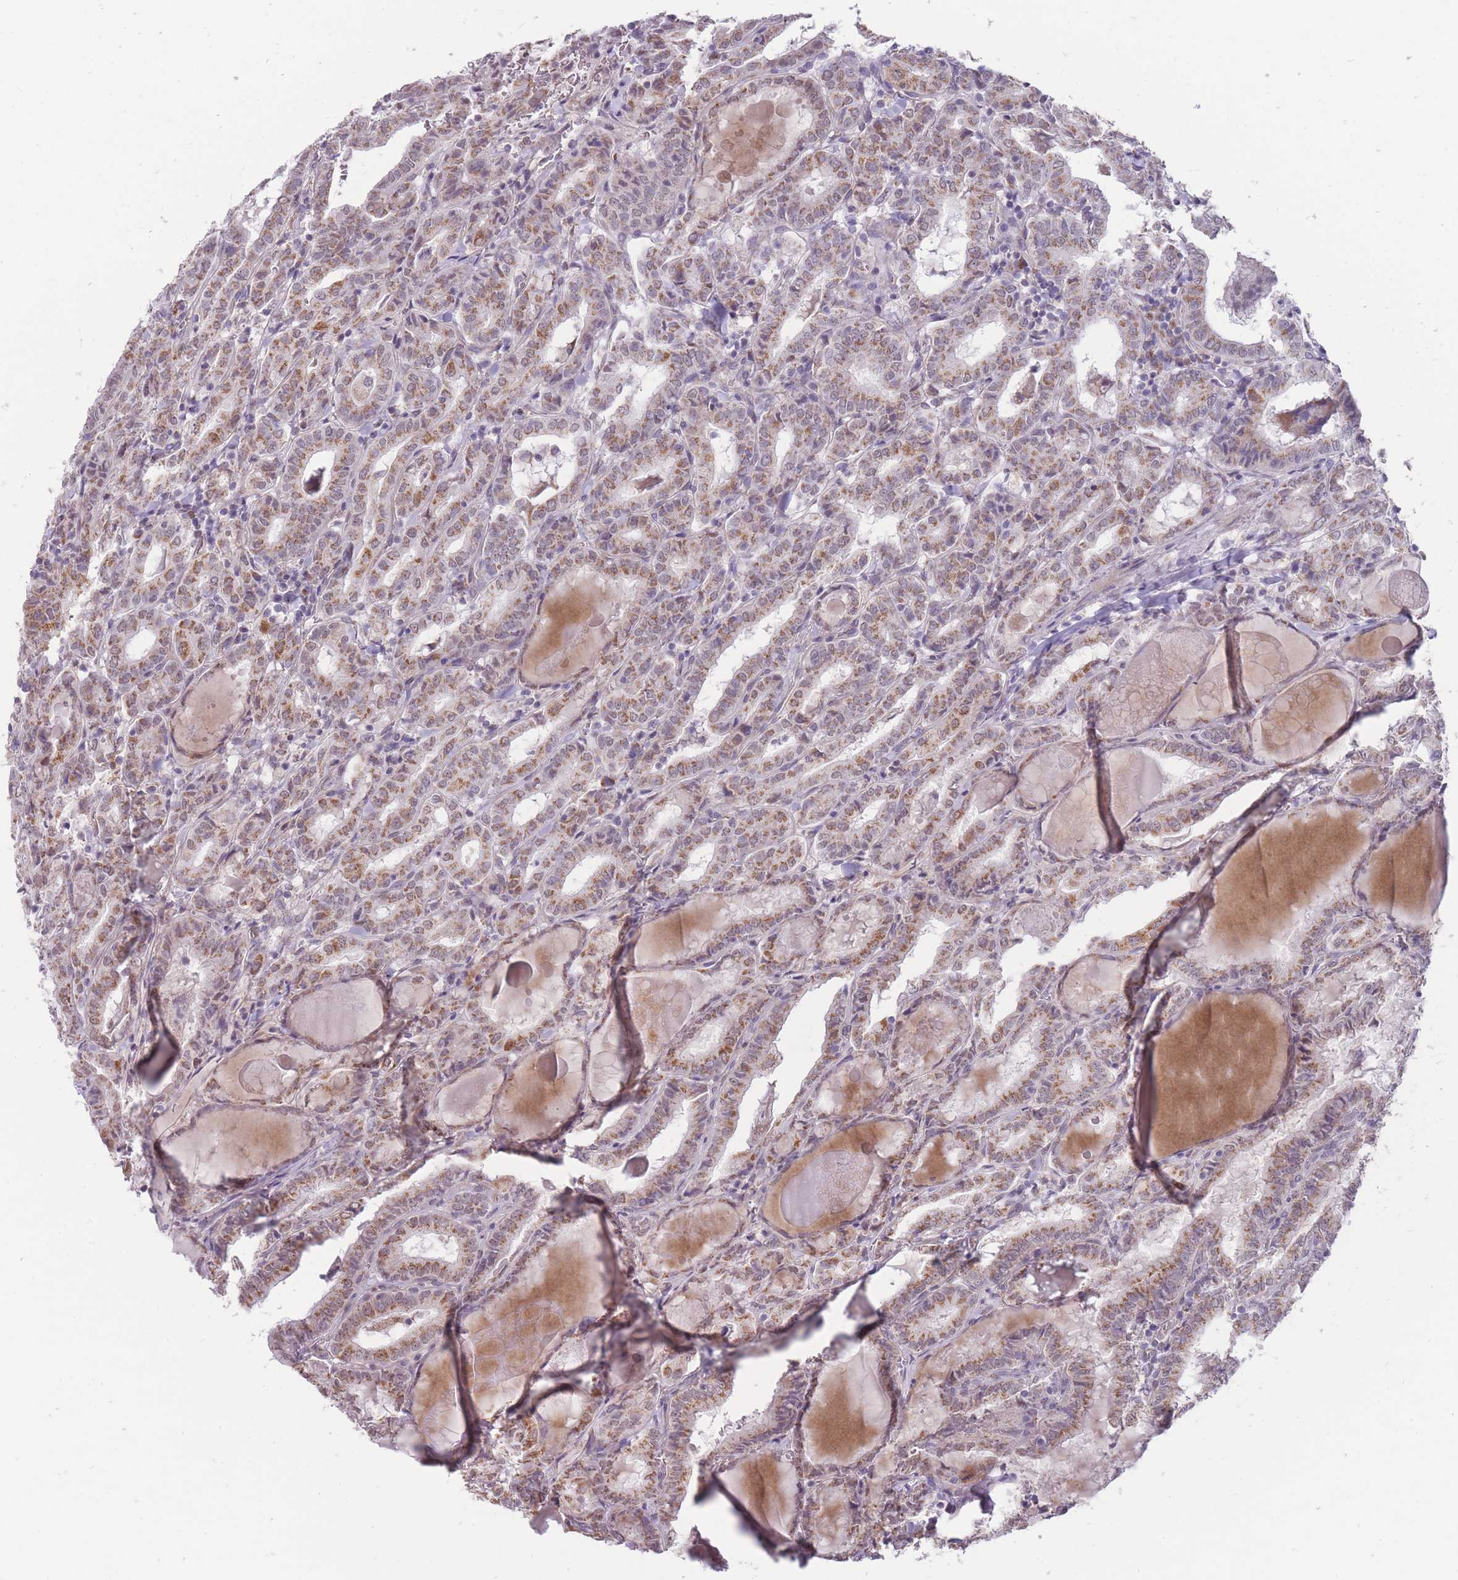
{"staining": {"intensity": "moderate", "quantity": ">75%", "location": "cytoplasmic/membranous,nuclear"}, "tissue": "thyroid cancer", "cell_type": "Tumor cells", "image_type": "cancer", "snomed": [{"axis": "morphology", "description": "Papillary adenocarcinoma, NOS"}, {"axis": "topography", "description": "Thyroid gland"}], "caption": "DAB immunohistochemical staining of human thyroid cancer reveals moderate cytoplasmic/membranous and nuclear protein positivity in about >75% of tumor cells. (DAB (3,3'-diaminobenzidine) IHC, brown staining for protein, blue staining for nuclei).", "gene": "NELL1", "patient": {"sex": "female", "age": 72}}